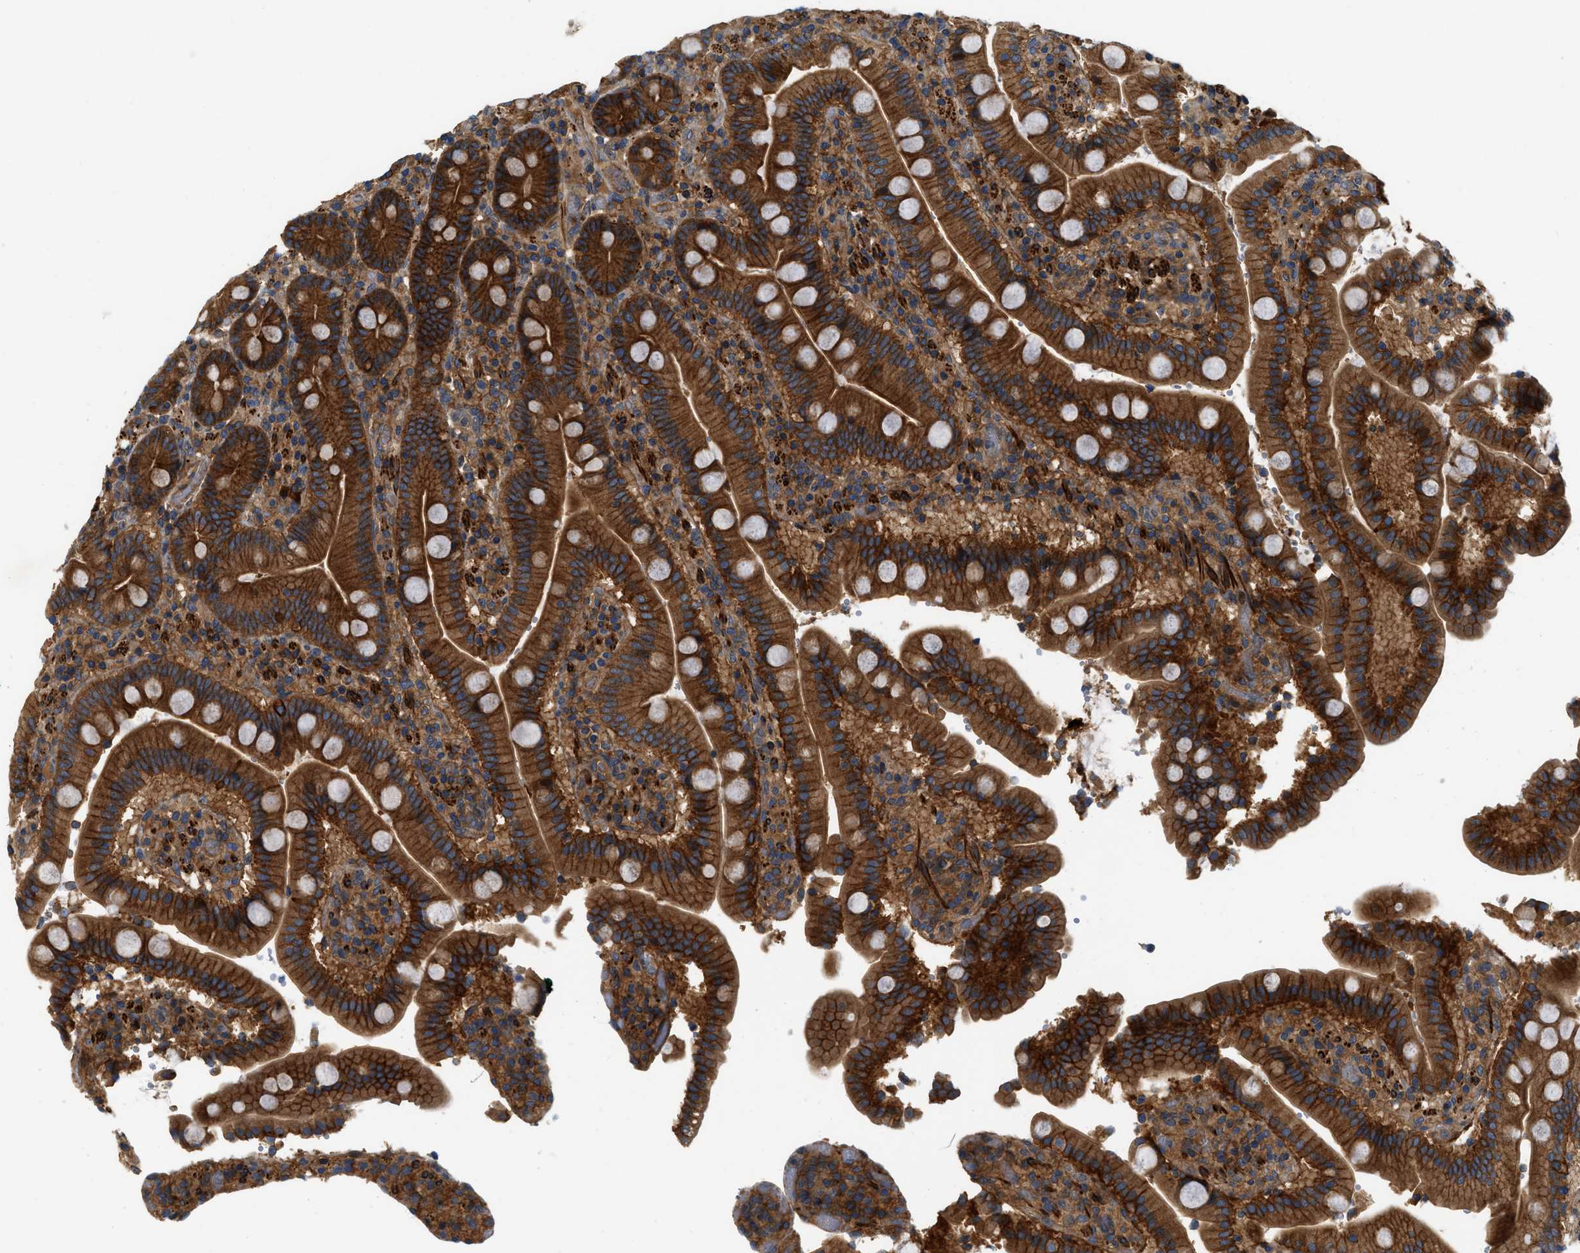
{"staining": {"intensity": "strong", "quantity": ">75%", "location": "cytoplasmic/membranous"}, "tissue": "duodenum", "cell_type": "Glandular cells", "image_type": "normal", "snomed": [{"axis": "morphology", "description": "Normal tissue, NOS"}, {"axis": "topography", "description": "Small intestine, NOS"}], "caption": "Unremarkable duodenum shows strong cytoplasmic/membranous positivity in about >75% of glandular cells (DAB = brown stain, brightfield microscopy at high magnification)..", "gene": "CNNM3", "patient": {"sex": "female", "age": 71}}